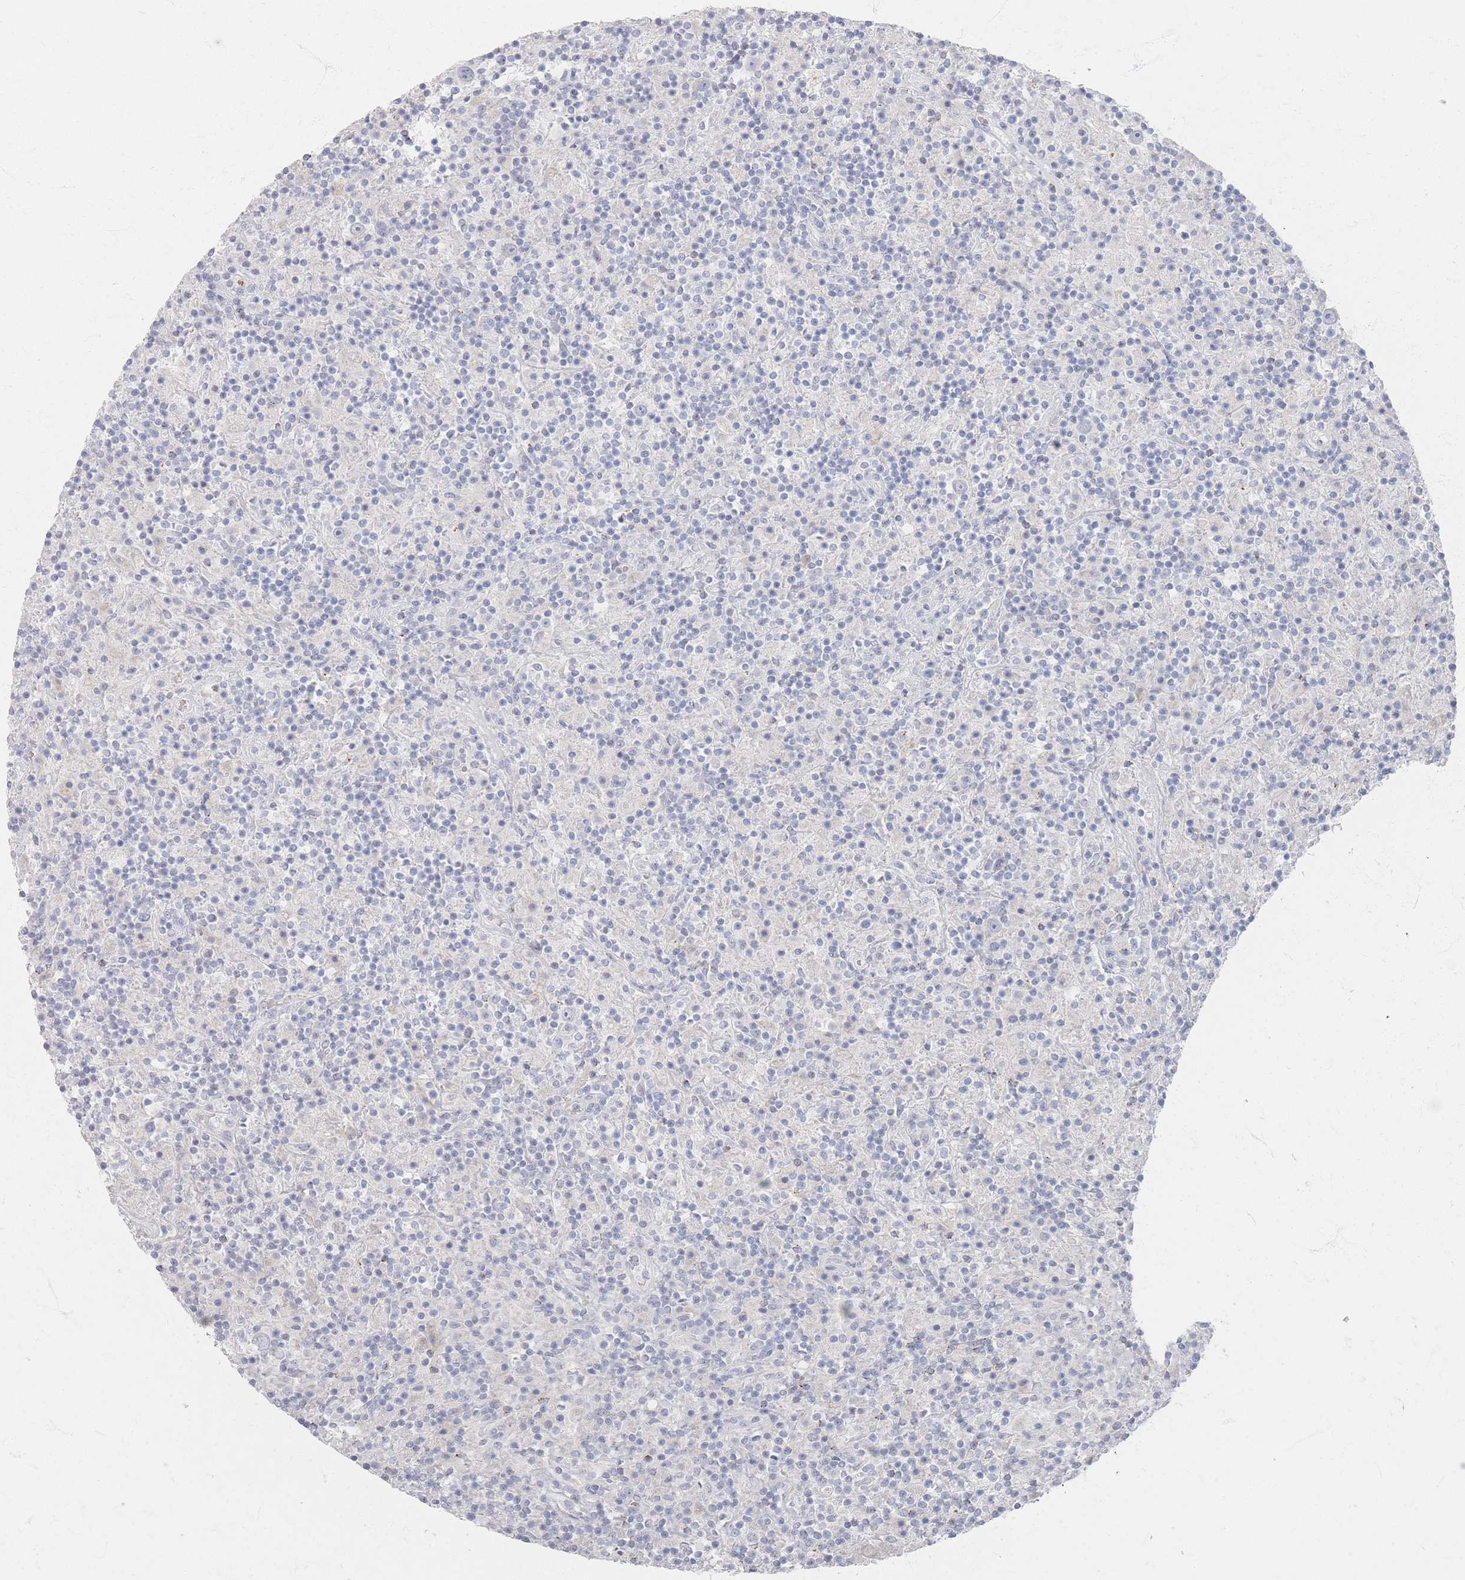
{"staining": {"intensity": "negative", "quantity": "none", "location": "none"}, "tissue": "lymphoma", "cell_type": "Tumor cells", "image_type": "cancer", "snomed": [{"axis": "morphology", "description": "Hodgkin's disease, NOS"}, {"axis": "topography", "description": "Lymph node"}], "caption": "Protein analysis of lymphoma shows no significant positivity in tumor cells. (DAB immunohistochemistry (IHC), high magnification).", "gene": "SLC2A11", "patient": {"sex": "male", "age": 70}}